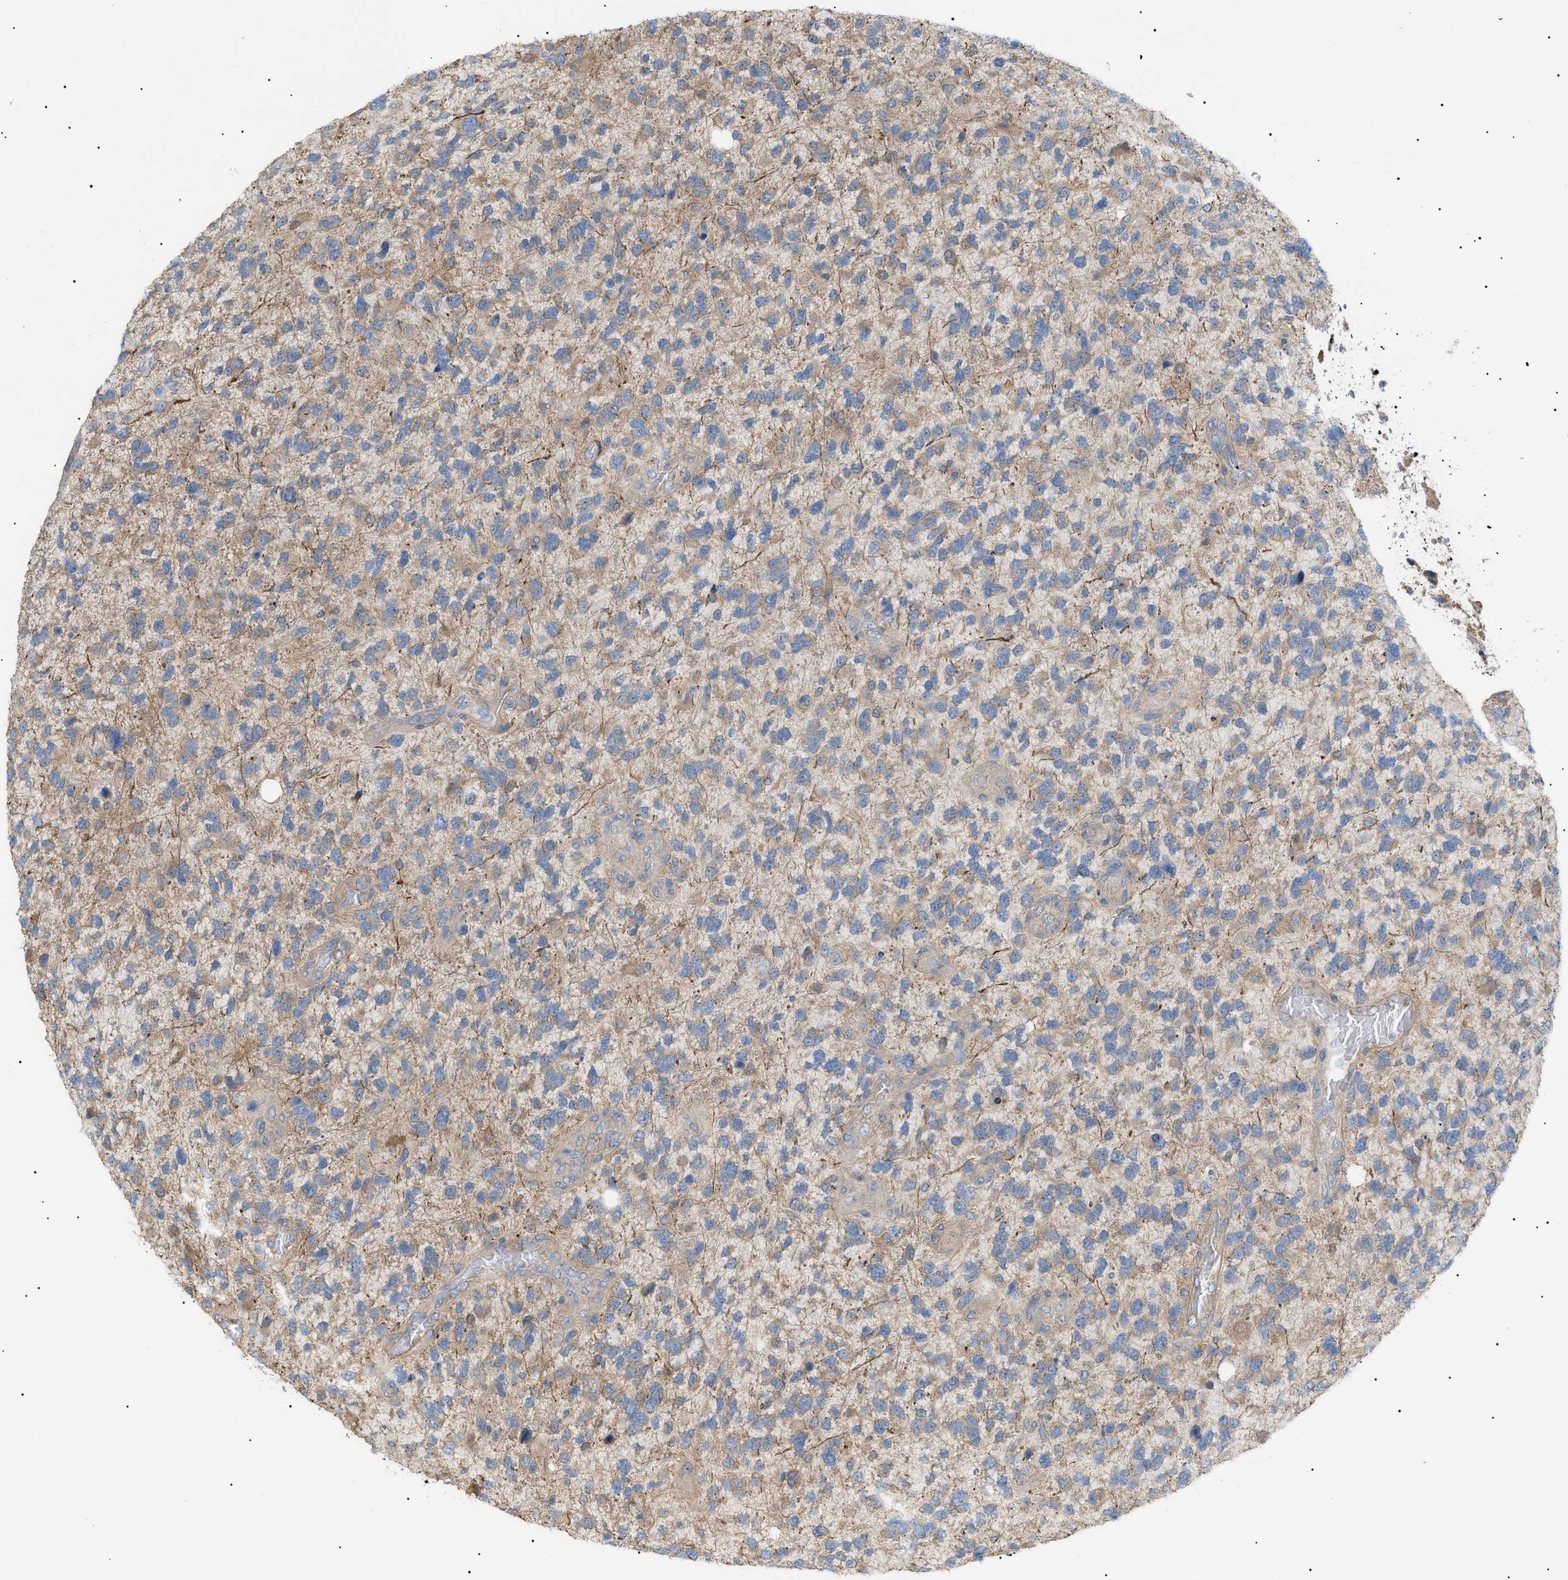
{"staining": {"intensity": "weak", "quantity": ">75%", "location": "cytoplasmic/membranous"}, "tissue": "glioma", "cell_type": "Tumor cells", "image_type": "cancer", "snomed": [{"axis": "morphology", "description": "Glioma, malignant, High grade"}, {"axis": "topography", "description": "Brain"}], "caption": "The micrograph reveals immunohistochemical staining of malignant glioma (high-grade). There is weak cytoplasmic/membranous staining is appreciated in approximately >75% of tumor cells.", "gene": "IRS2", "patient": {"sex": "female", "age": 58}}